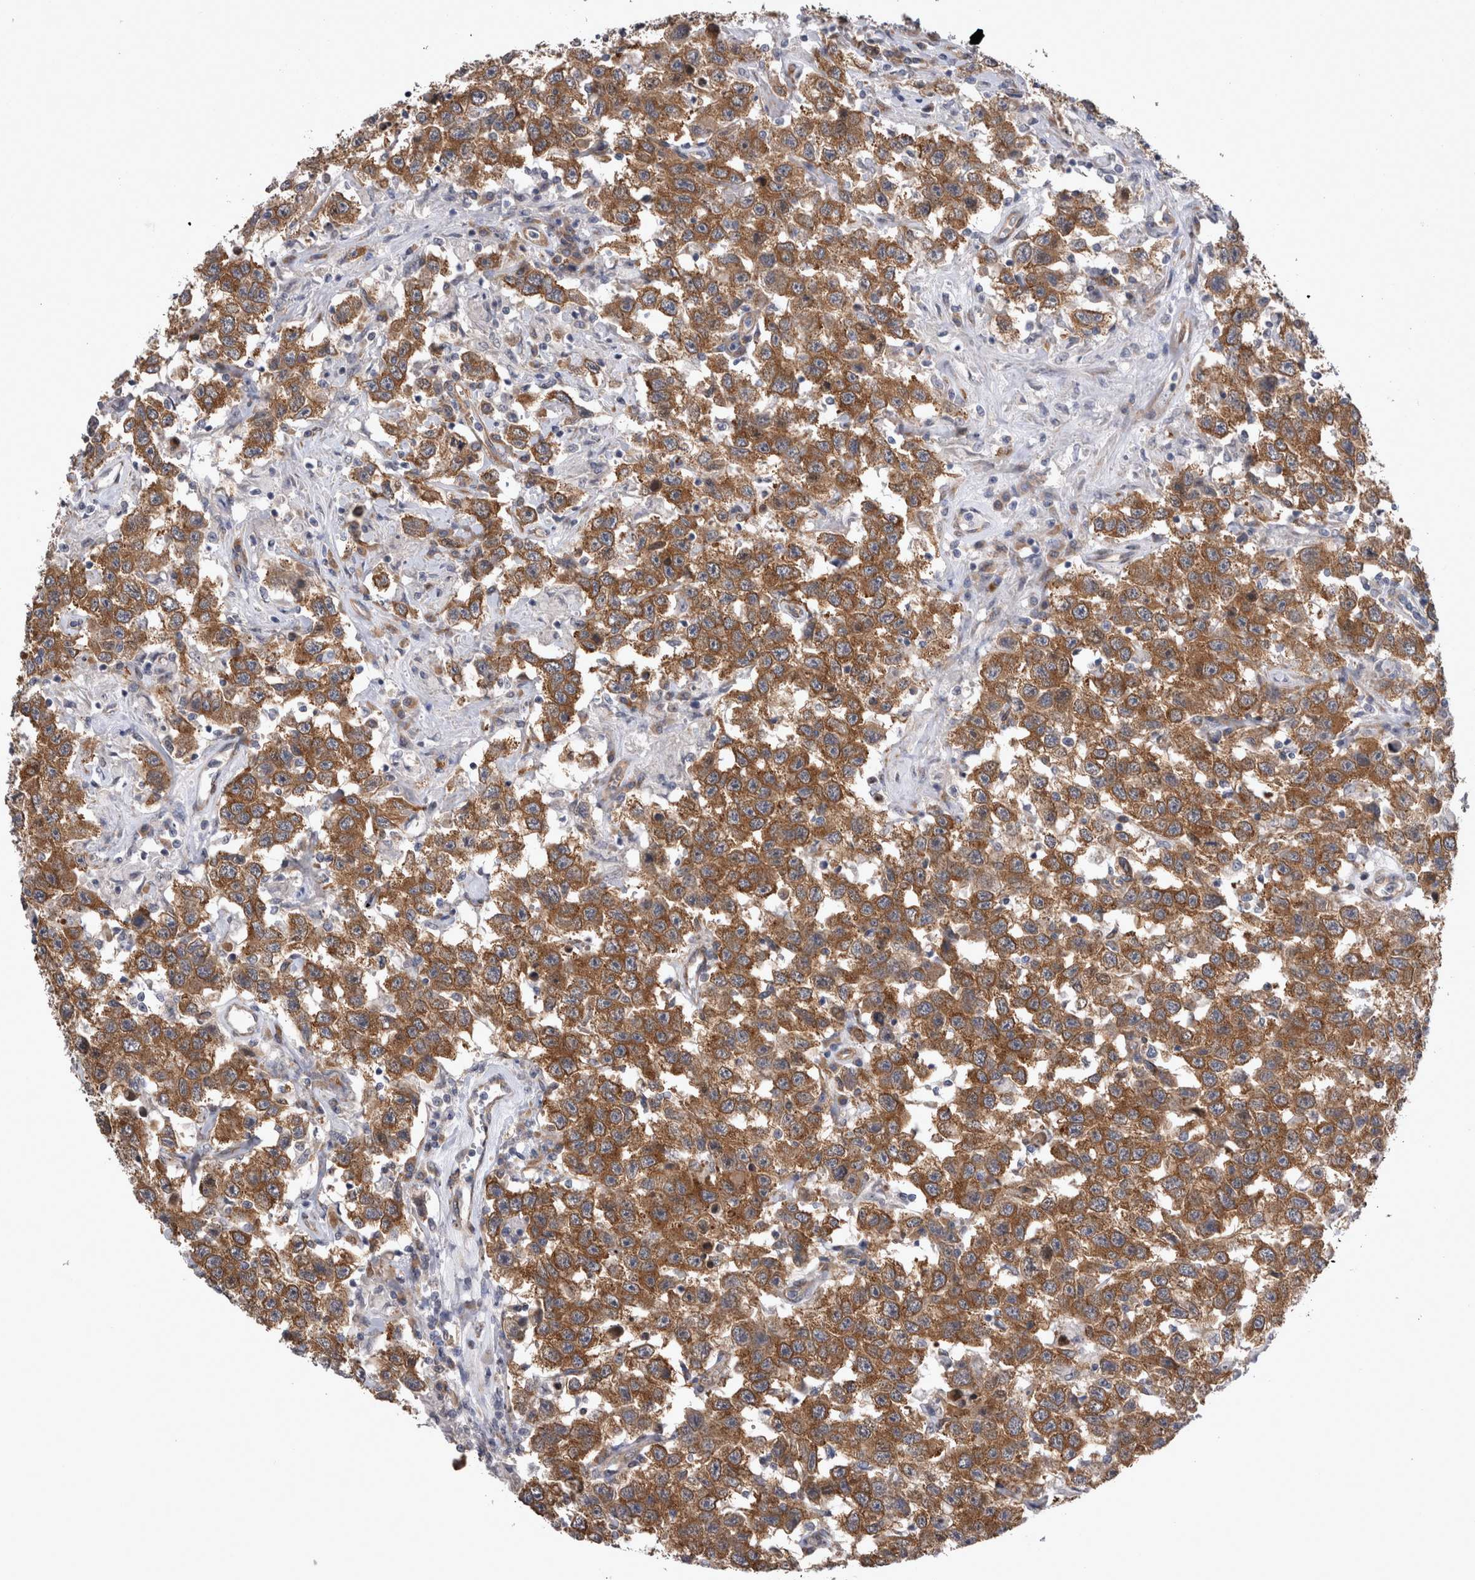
{"staining": {"intensity": "moderate", "quantity": ">75%", "location": "cytoplasmic/membranous"}, "tissue": "testis cancer", "cell_type": "Tumor cells", "image_type": "cancer", "snomed": [{"axis": "morphology", "description": "Seminoma, NOS"}, {"axis": "topography", "description": "Testis"}], "caption": "Seminoma (testis) tissue displays moderate cytoplasmic/membranous expression in about >75% of tumor cells, visualized by immunohistochemistry.", "gene": "DDX6", "patient": {"sex": "male", "age": 41}}